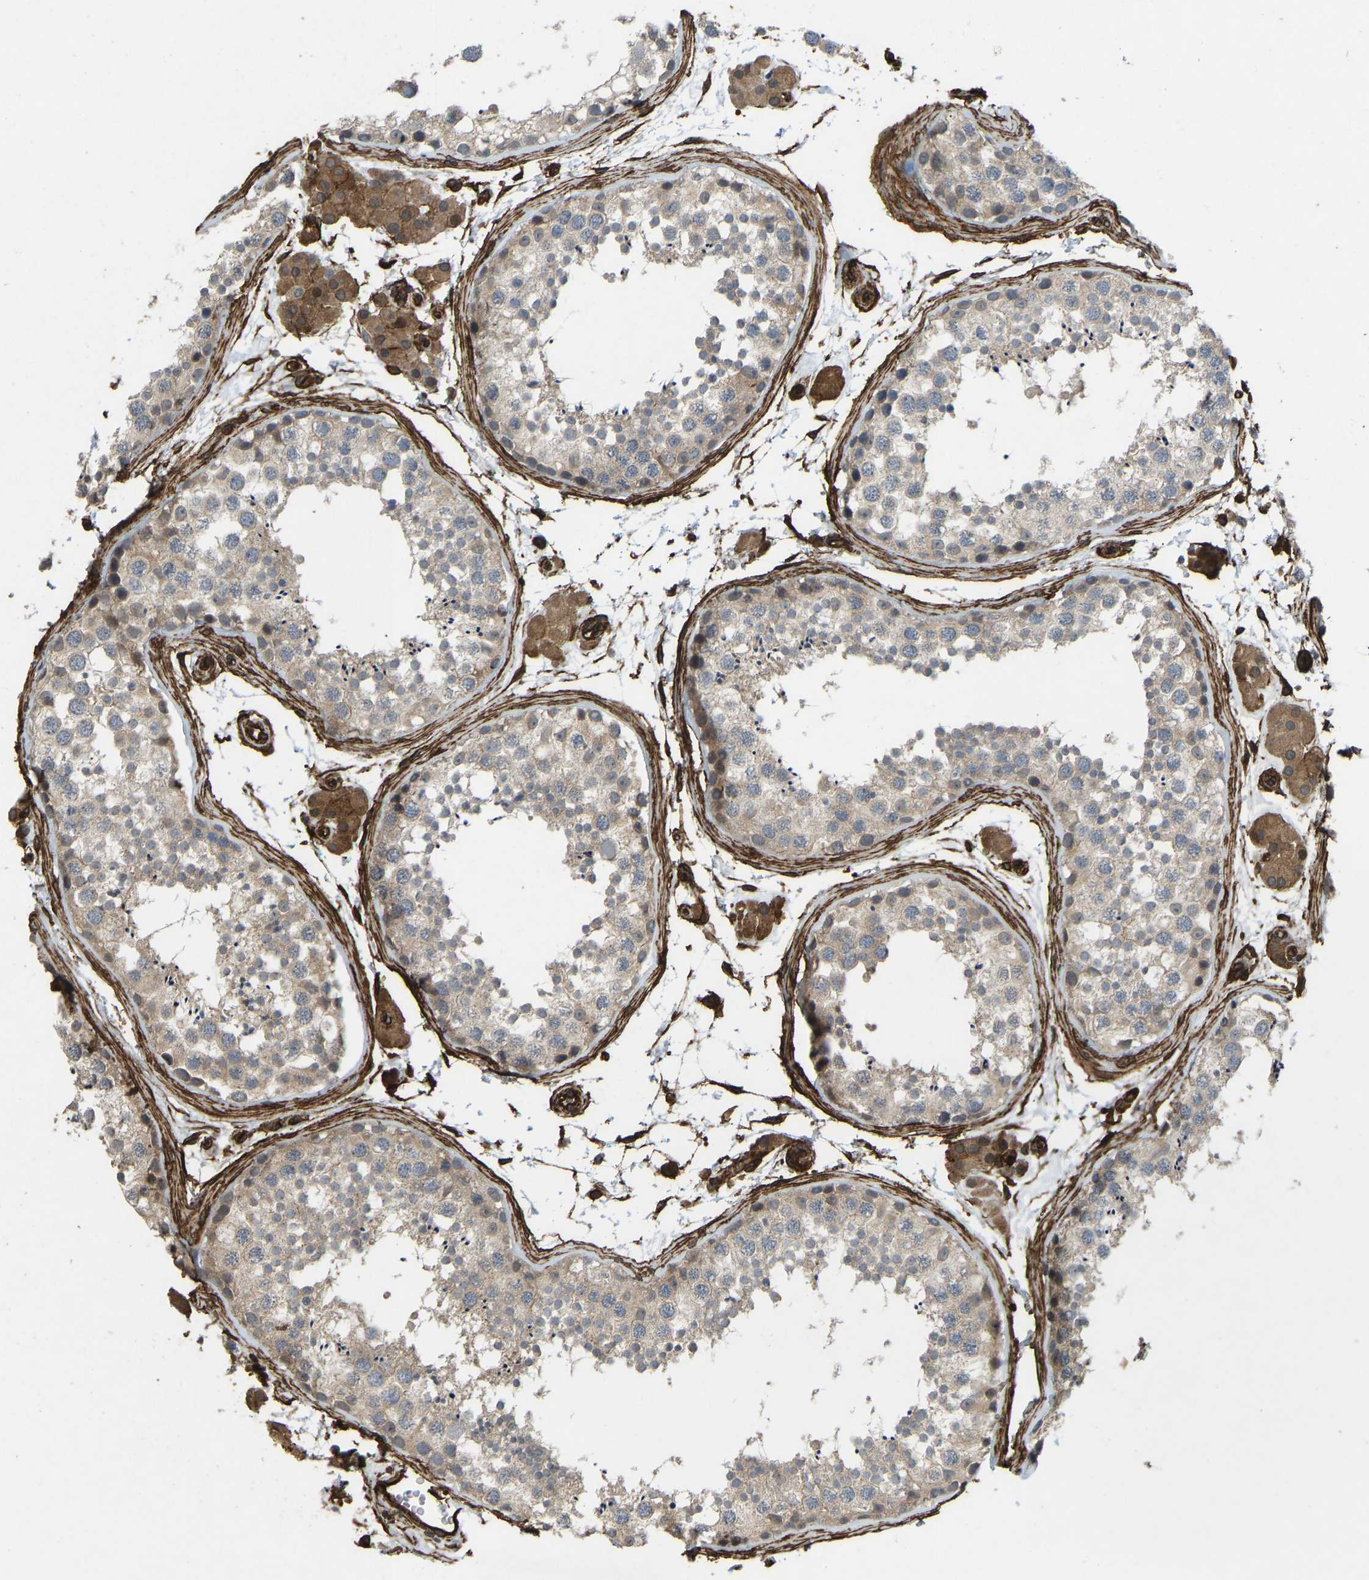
{"staining": {"intensity": "weak", "quantity": "25%-75%", "location": "cytoplasmic/membranous"}, "tissue": "testis", "cell_type": "Cells in seminiferous ducts", "image_type": "normal", "snomed": [{"axis": "morphology", "description": "Normal tissue, NOS"}, {"axis": "topography", "description": "Testis"}], "caption": "Benign testis demonstrates weak cytoplasmic/membranous expression in approximately 25%-75% of cells in seminiferous ducts, visualized by immunohistochemistry. Ihc stains the protein of interest in brown and the nuclei are stained blue.", "gene": "NMB", "patient": {"sex": "male", "age": 56}}